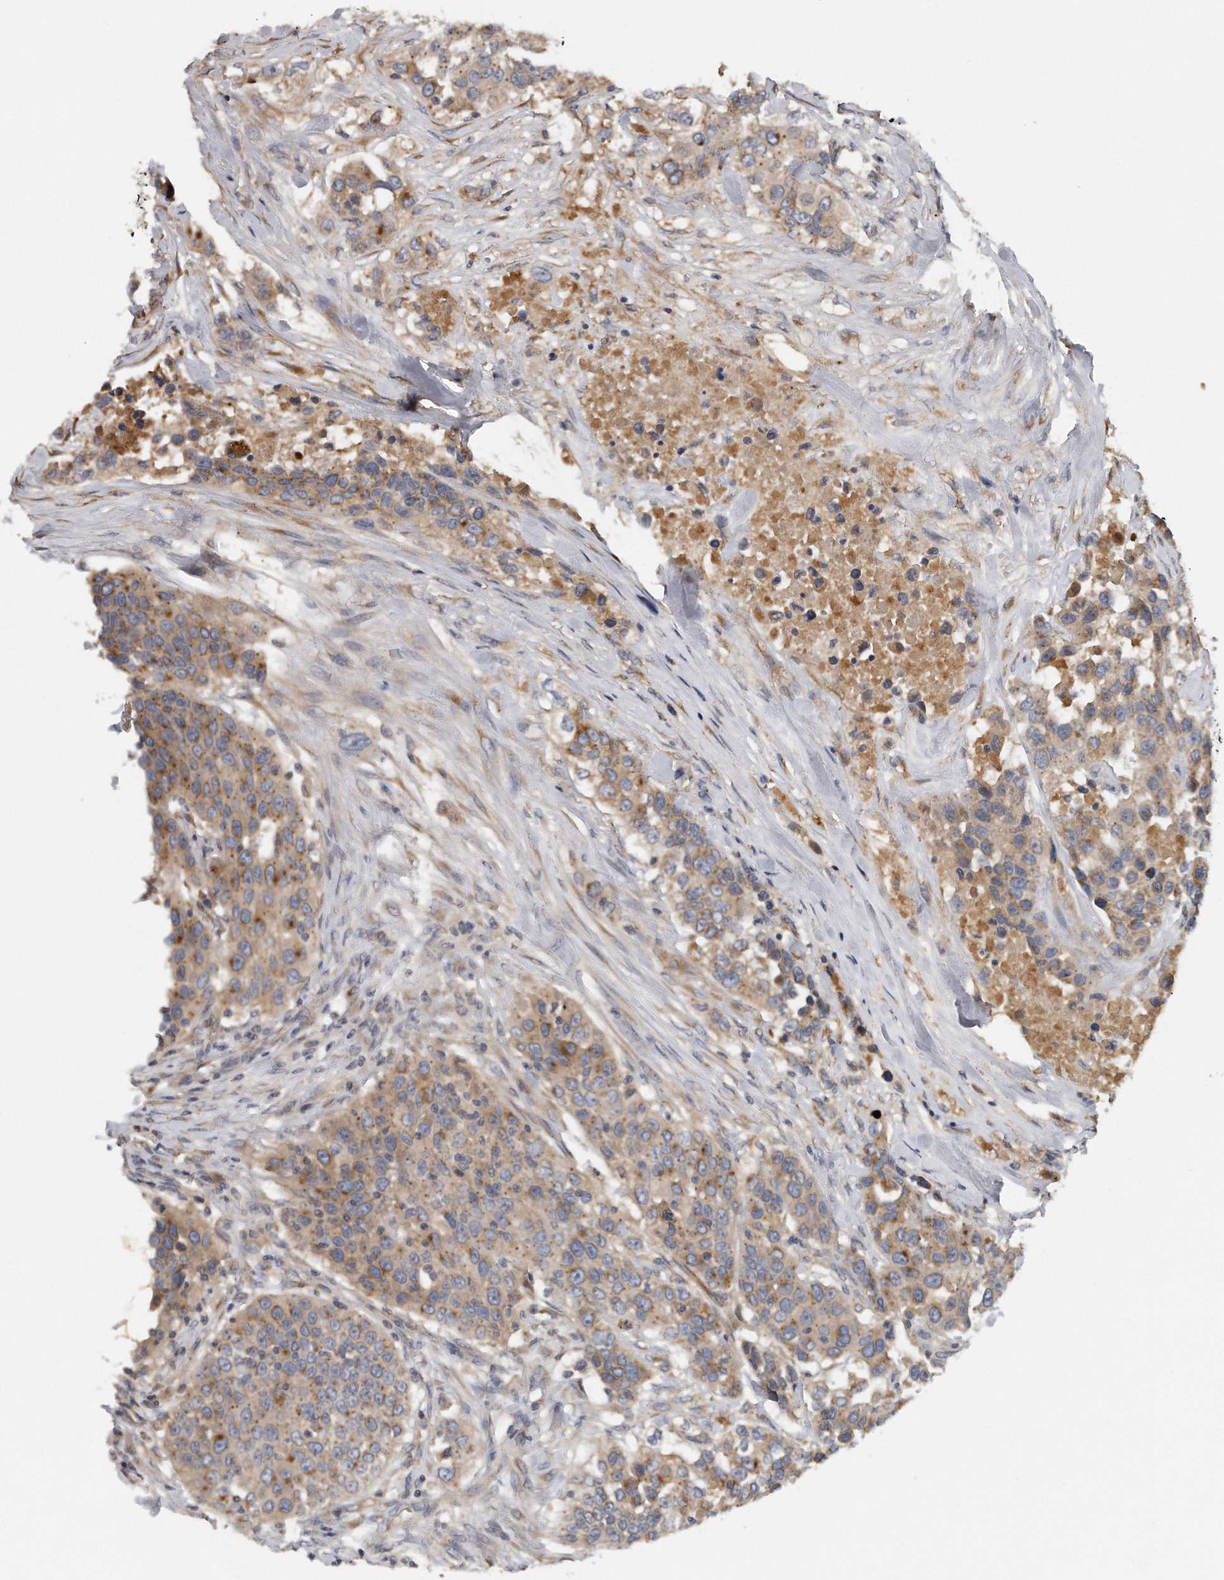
{"staining": {"intensity": "moderate", "quantity": "25%-75%", "location": "cytoplasmic/membranous"}, "tissue": "urothelial cancer", "cell_type": "Tumor cells", "image_type": "cancer", "snomed": [{"axis": "morphology", "description": "Urothelial carcinoma, High grade"}, {"axis": "topography", "description": "Urinary bladder"}], "caption": "Protein expression analysis of human high-grade urothelial carcinoma reveals moderate cytoplasmic/membranous positivity in approximately 25%-75% of tumor cells. The staining was performed using DAB, with brown indicating positive protein expression. Nuclei are stained blue with hematoxylin.", "gene": "TRAPPC14", "patient": {"sex": "female", "age": 80}}